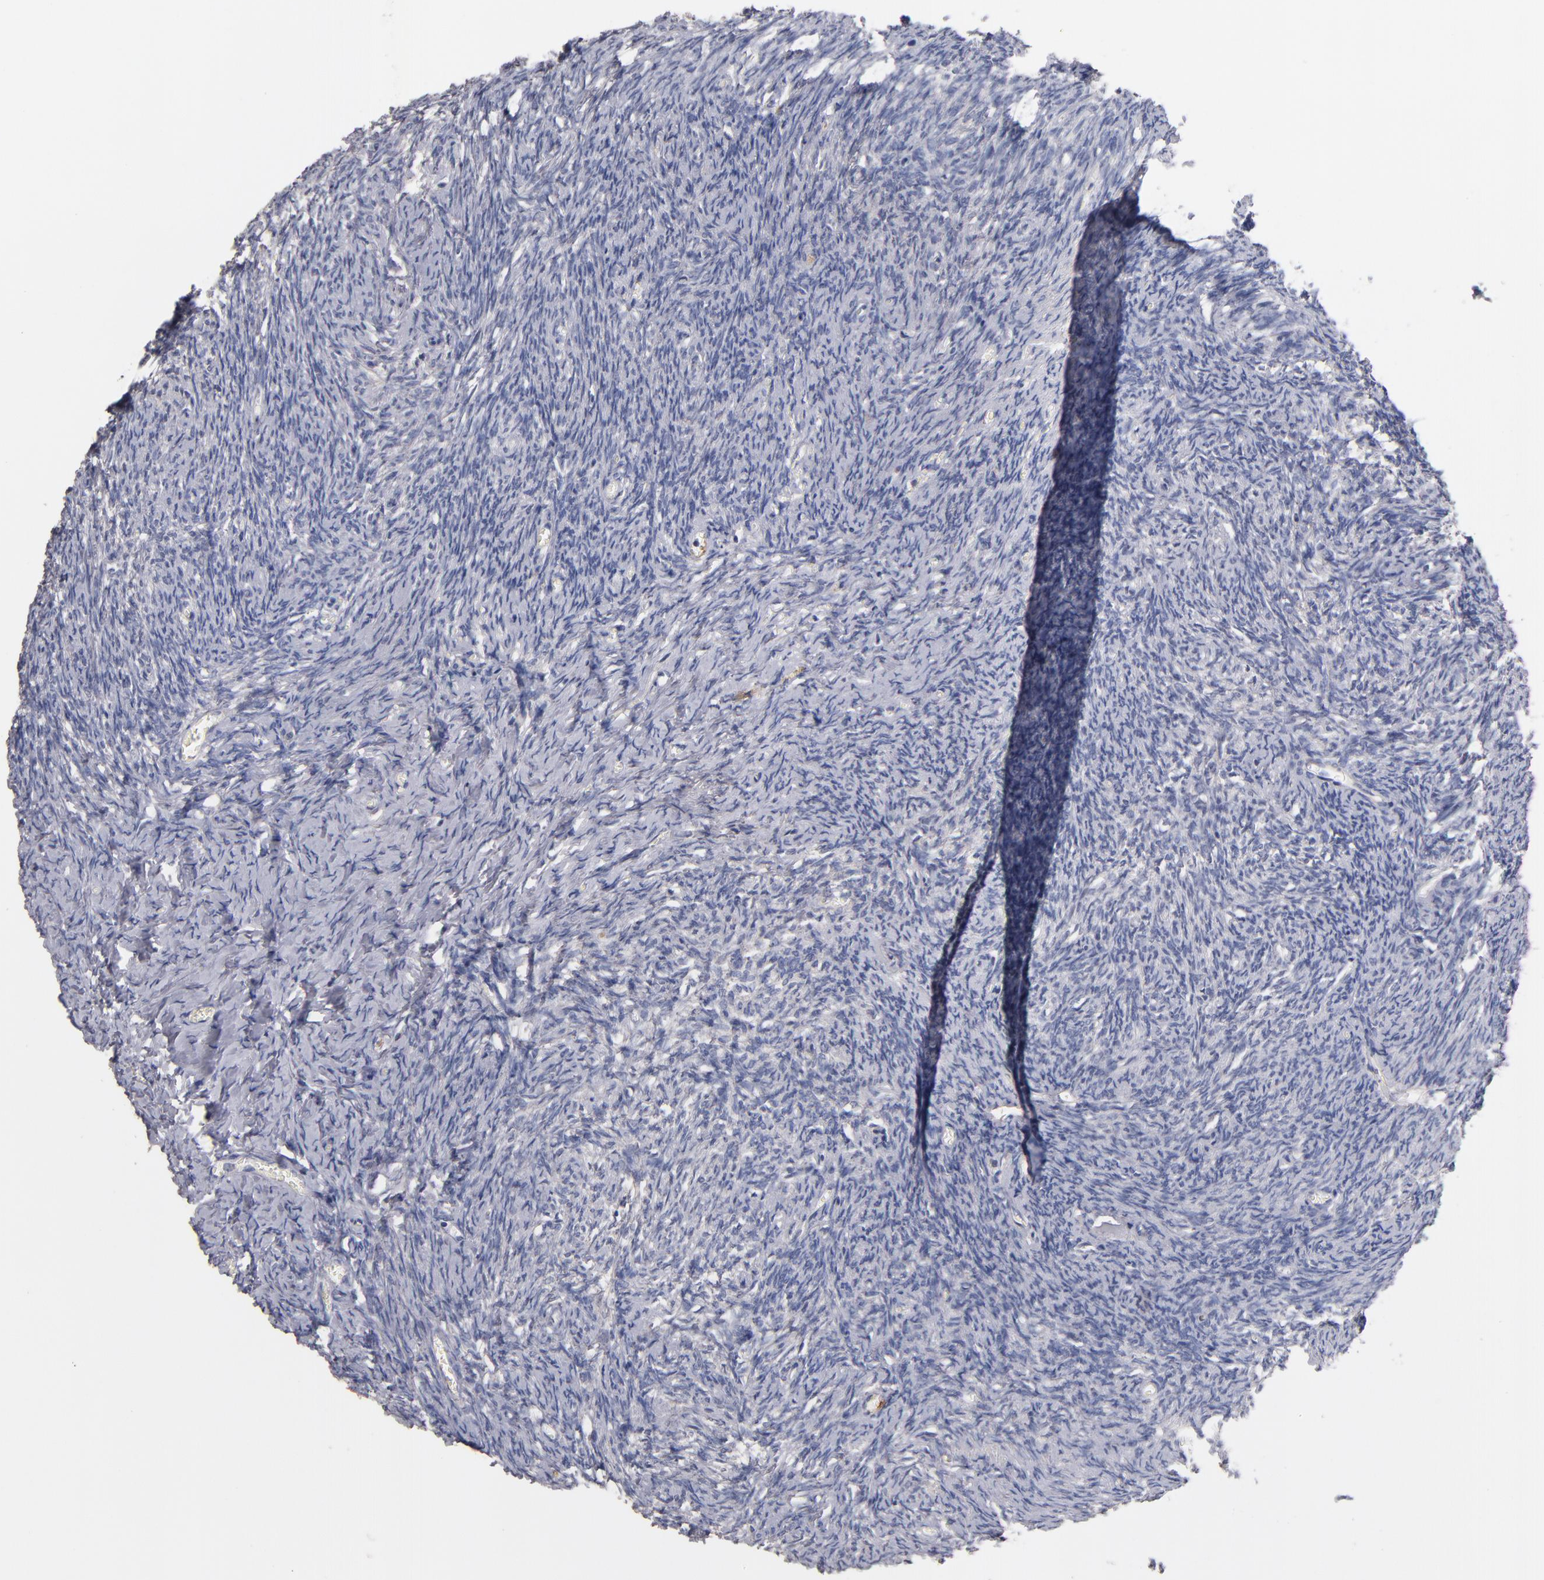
{"staining": {"intensity": "weak", "quantity": ">75%", "location": "cytoplasmic/membranous"}, "tissue": "ovary", "cell_type": "Follicle cells", "image_type": "normal", "snomed": [{"axis": "morphology", "description": "Normal tissue, NOS"}, {"axis": "topography", "description": "Ovary"}], "caption": "This is a histology image of IHC staining of benign ovary, which shows weak staining in the cytoplasmic/membranous of follicle cells.", "gene": "DACT1", "patient": {"sex": "female", "age": 54}}